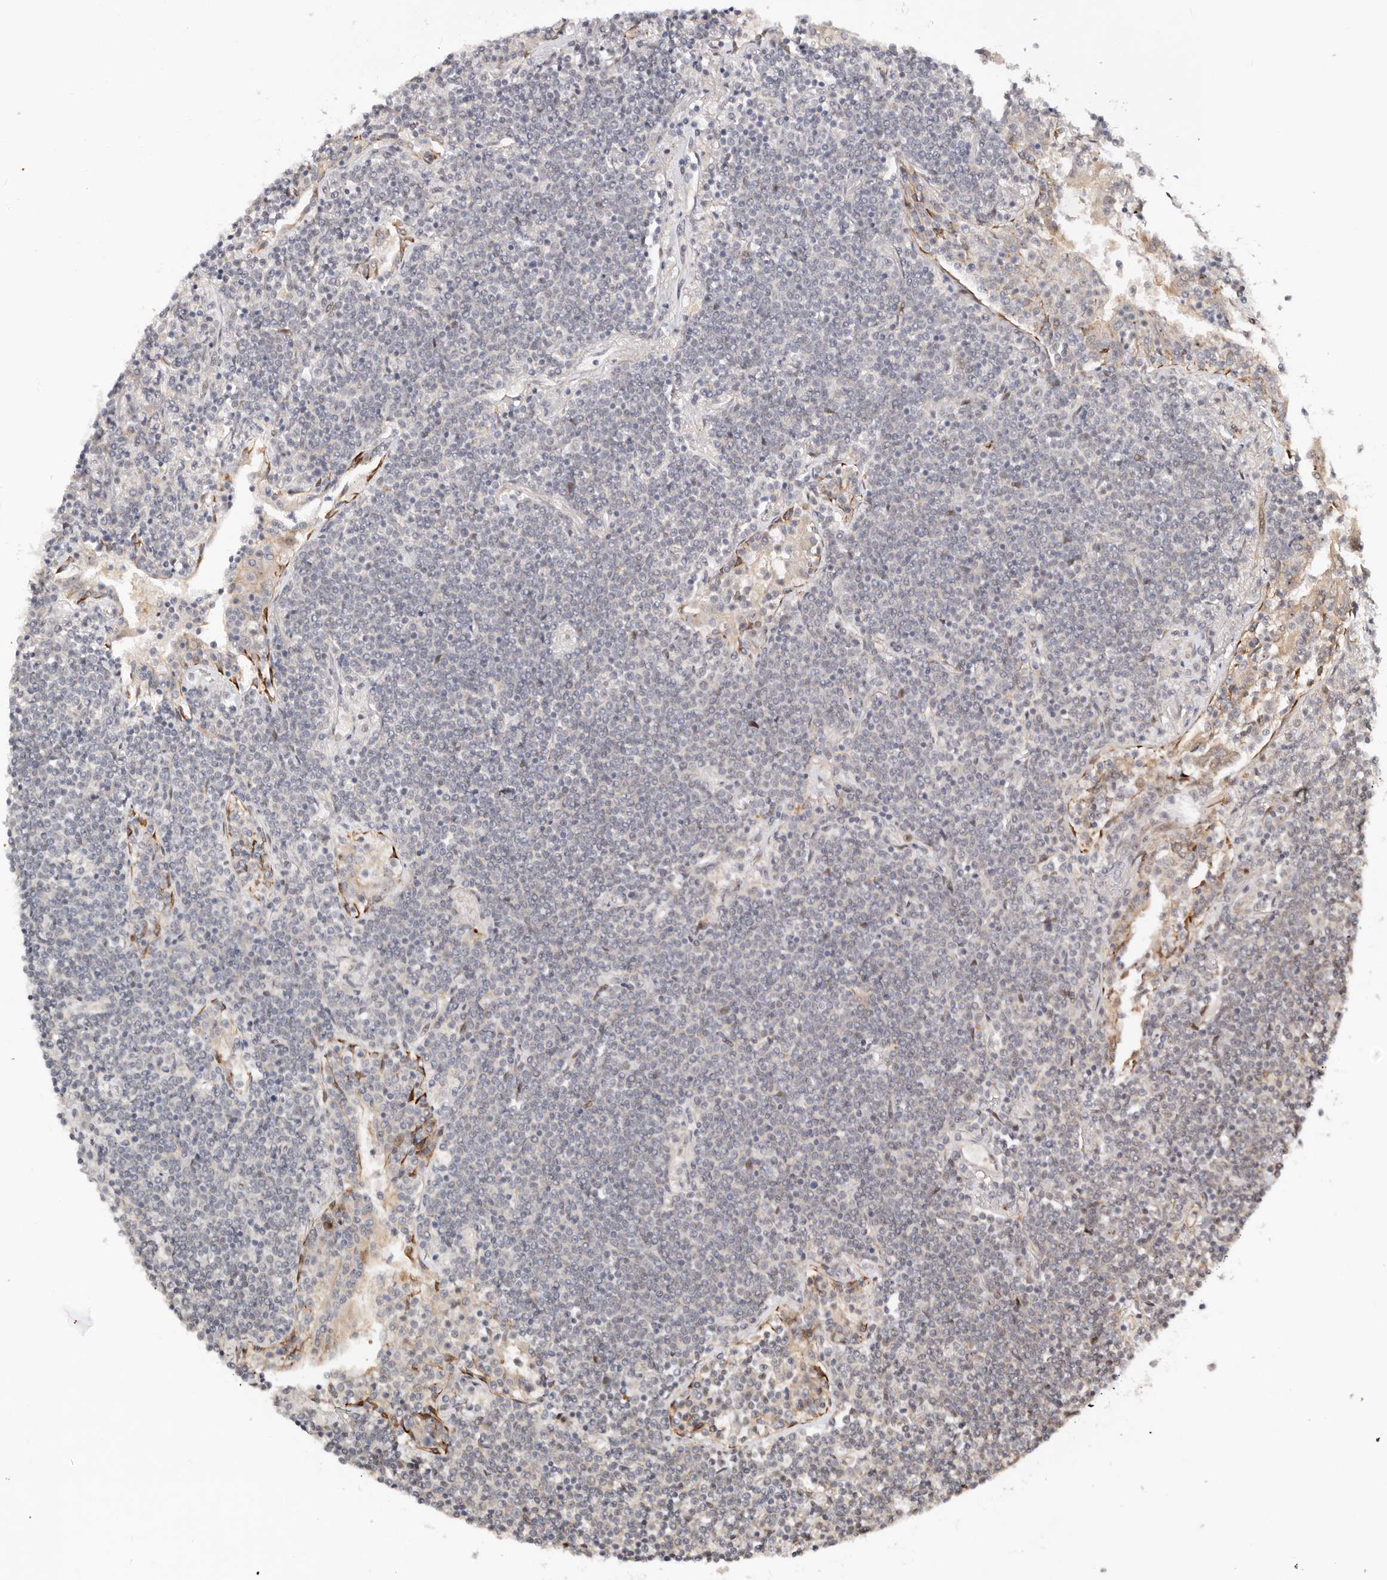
{"staining": {"intensity": "negative", "quantity": "none", "location": "none"}, "tissue": "lymphoma", "cell_type": "Tumor cells", "image_type": "cancer", "snomed": [{"axis": "morphology", "description": "Malignant lymphoma, non-Hodgkin's type, Low grade"}, {"axis": "topography", "description": "Lung"}], "caption": "This is an immunohistochemistry (IHC) image of human lymphoma. There is no staining in tumor cells.", "gene": "ODF2L", "patient": {"sex": "female", "age": 71}}